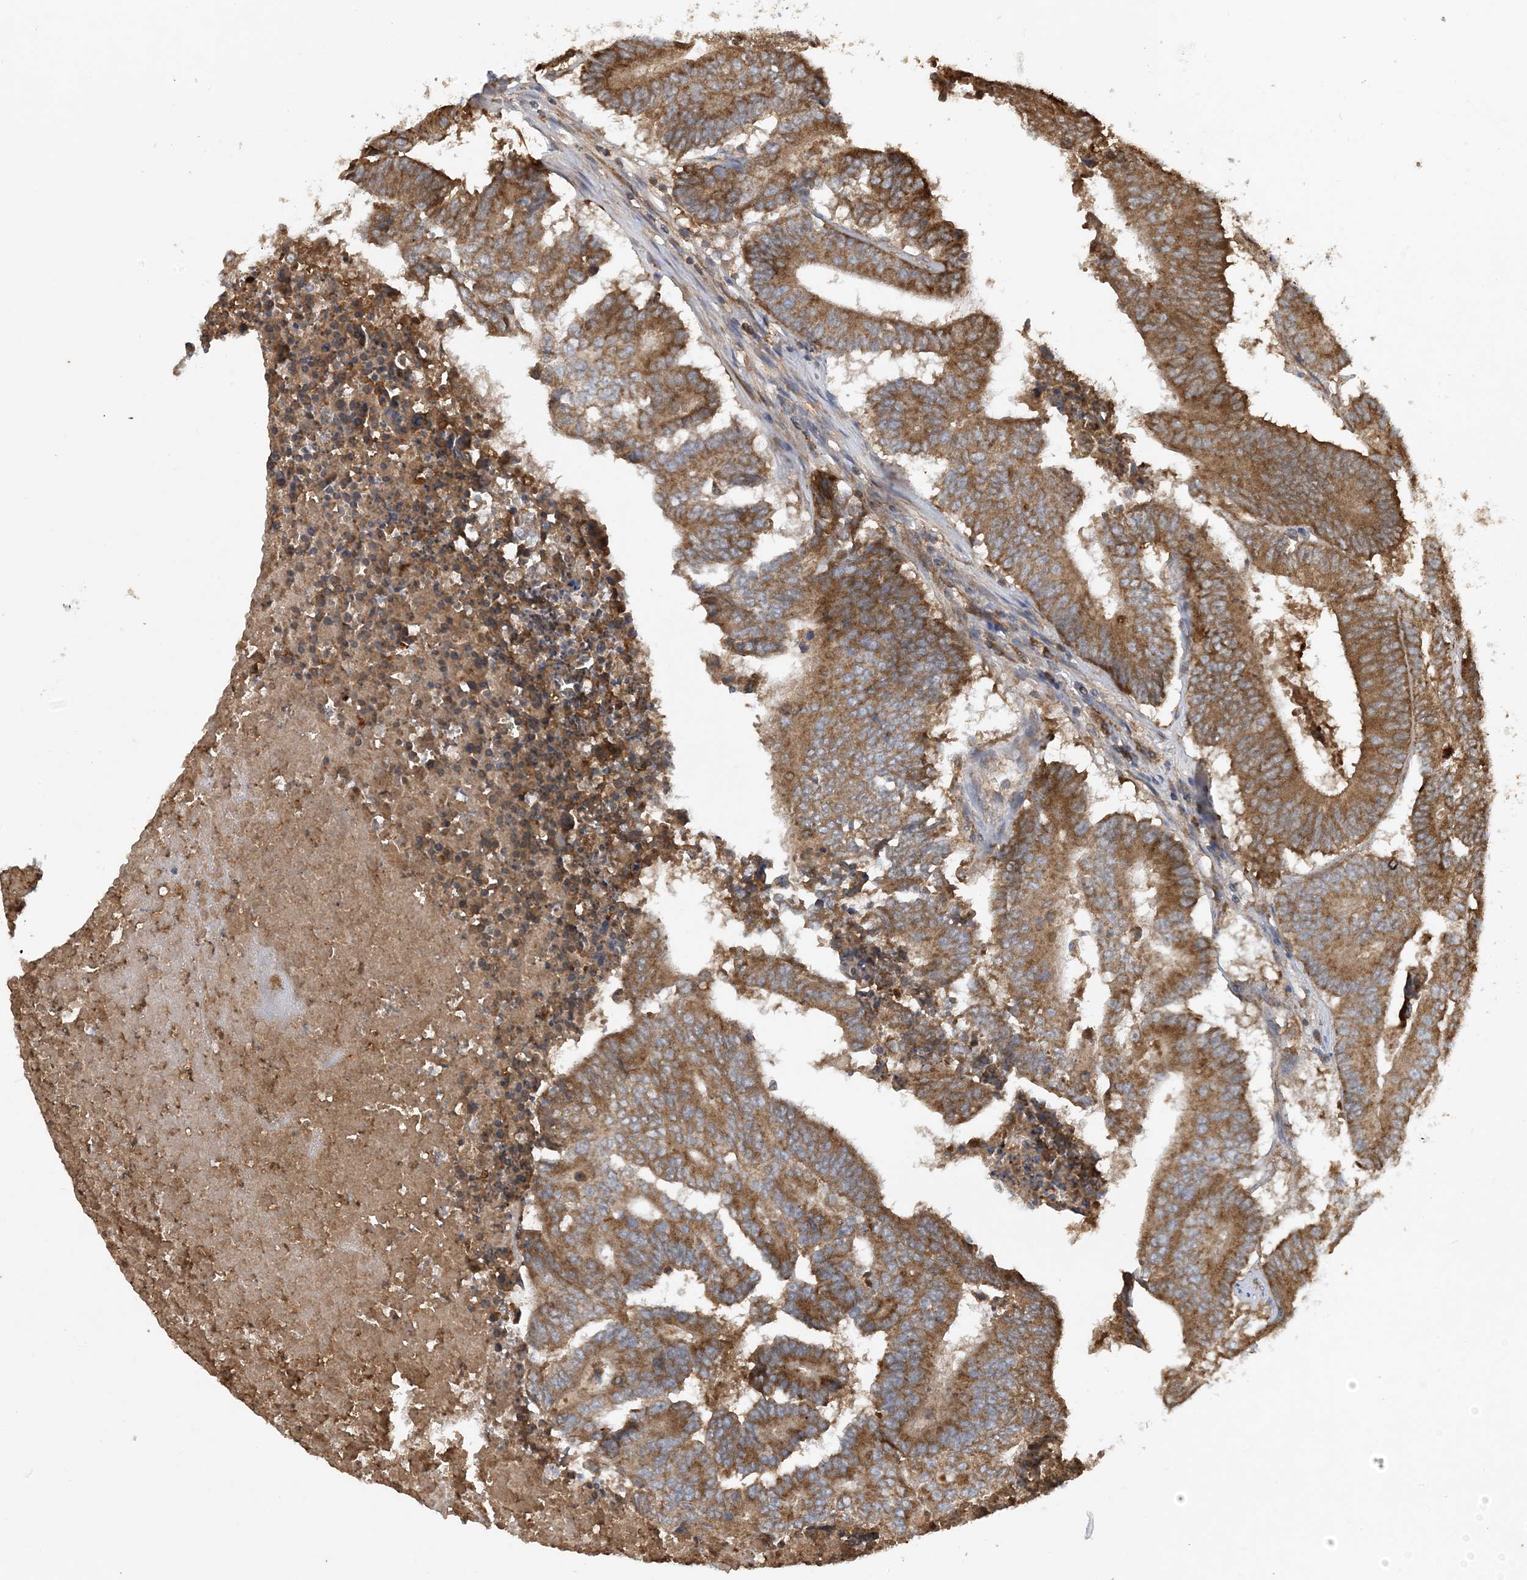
{"staining": {"intensity": "strong", "quantity": ">75%", "location": "cytoplasmic/membranous"}, "tissue": "colorectal cancer", "cell_type": "Tumor cells", "image_type": "cancer", "snomed": [{"axis": "morphology", "description": "Adenocarcinoma, NOS"}, {"axis": "topography", "description": "Colon"}], "caption": "This histopathology image demonstrates immunohistochemistry staining of human adenocarcinoma (colorectal), with high strong cytoplasmic/membranous expression in approximately >75% of tumor cells.", "gene": "STK19", "patient": {"sex": "male", "age": 87}}